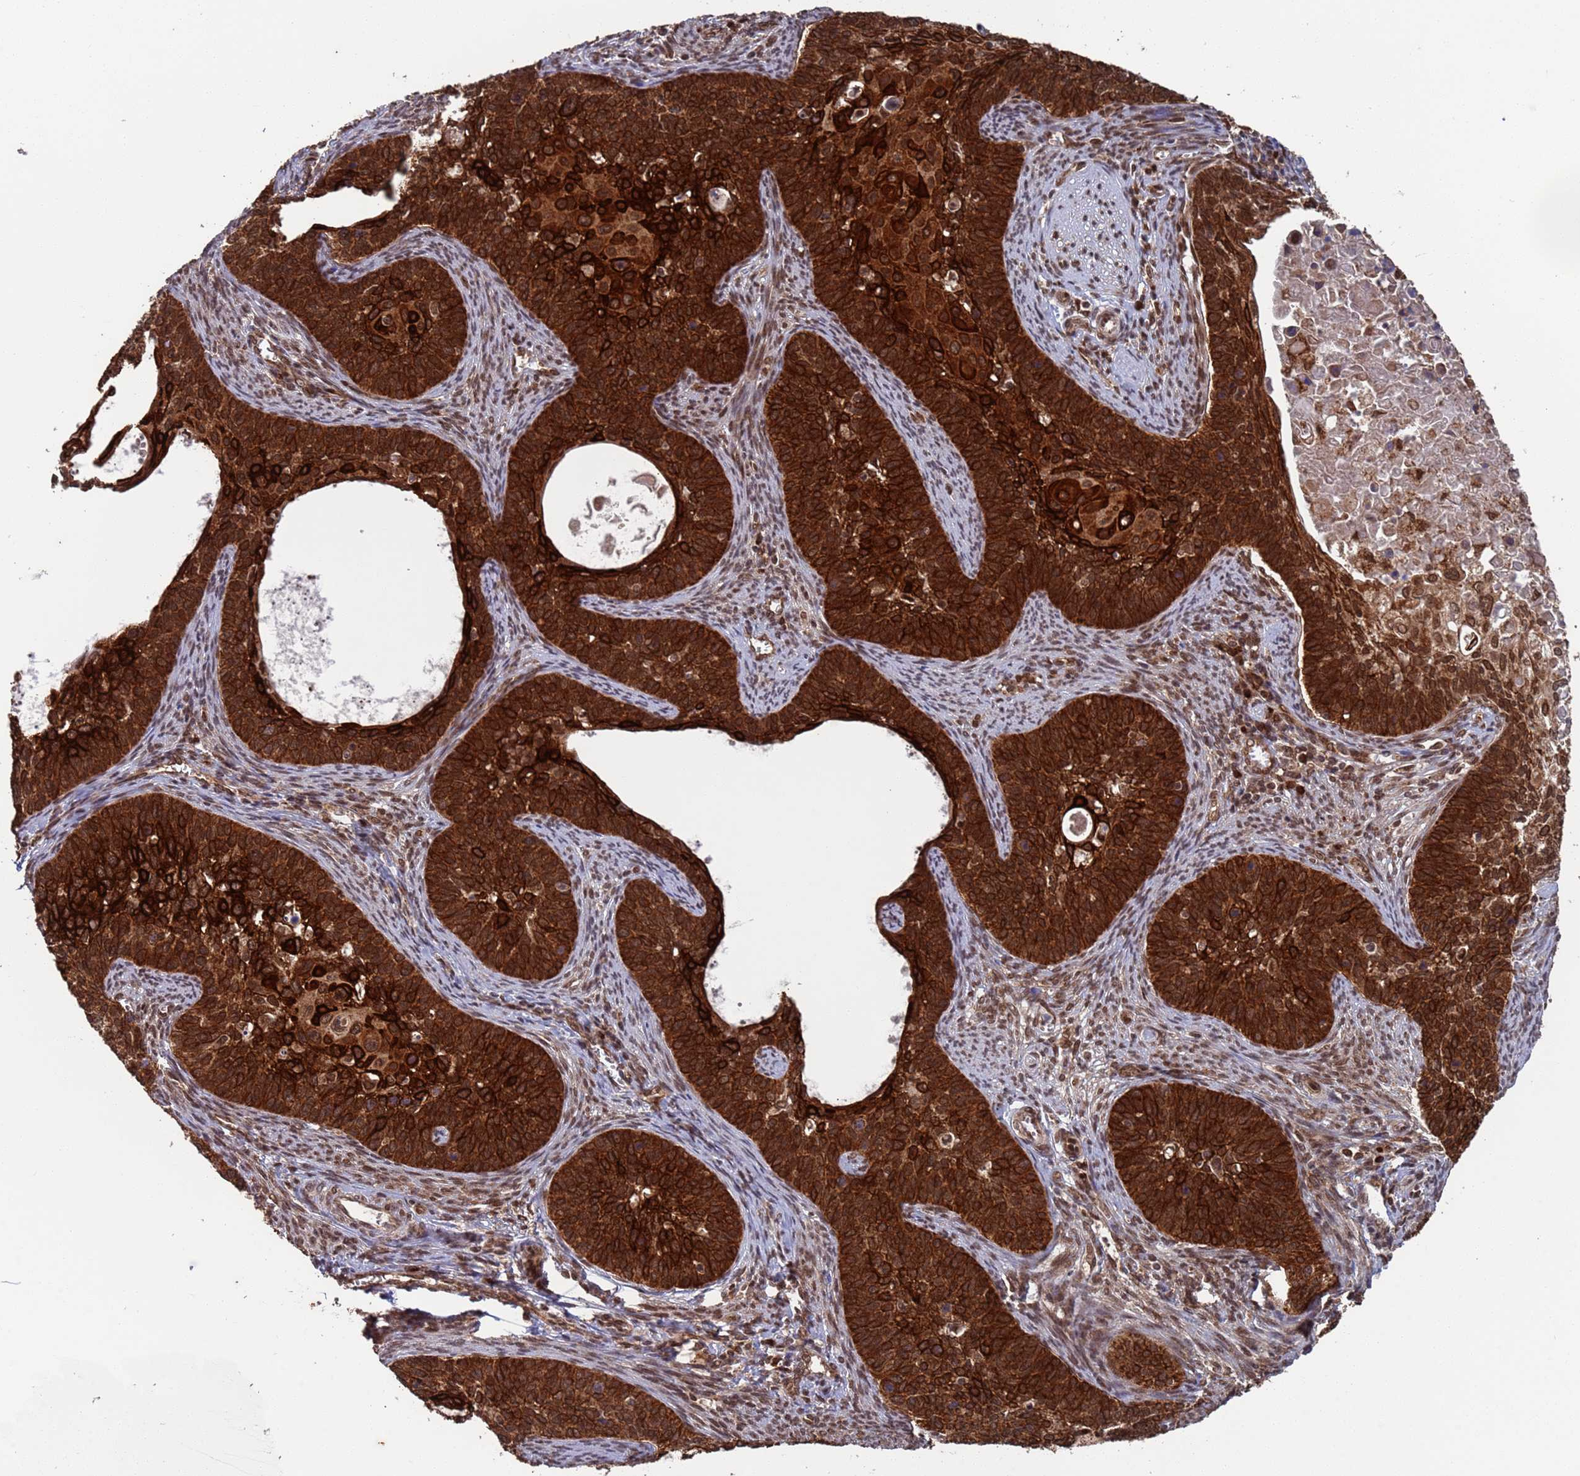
{"staining": {"intensity": "strong", "quantity": ">75%", "location": "cytoplasmic/membranous"}, "tissue": "cervical cancer", "cell_type": "Tumor cells", "image_type": "cancer", "snomed": [{"axis": "morphology", "description": "Squamous cell carcinoma, NOS"}, {"axis": "topography", "description": "Cervix"}], "caption": "Immunohistochemical staining of cervical squamous cell carcinoma exhibits strong cytoplasmic/membranous protein positivity in approximately >75% of tumor cells. Using DAB (3,3'-diaminobenzidine) (brown) and hematoxylin (blue) stains, captured at high magnification using brightfield microscopy.", "gene": "FUBP3", "patient": {"sex": "female", "age": 33}}